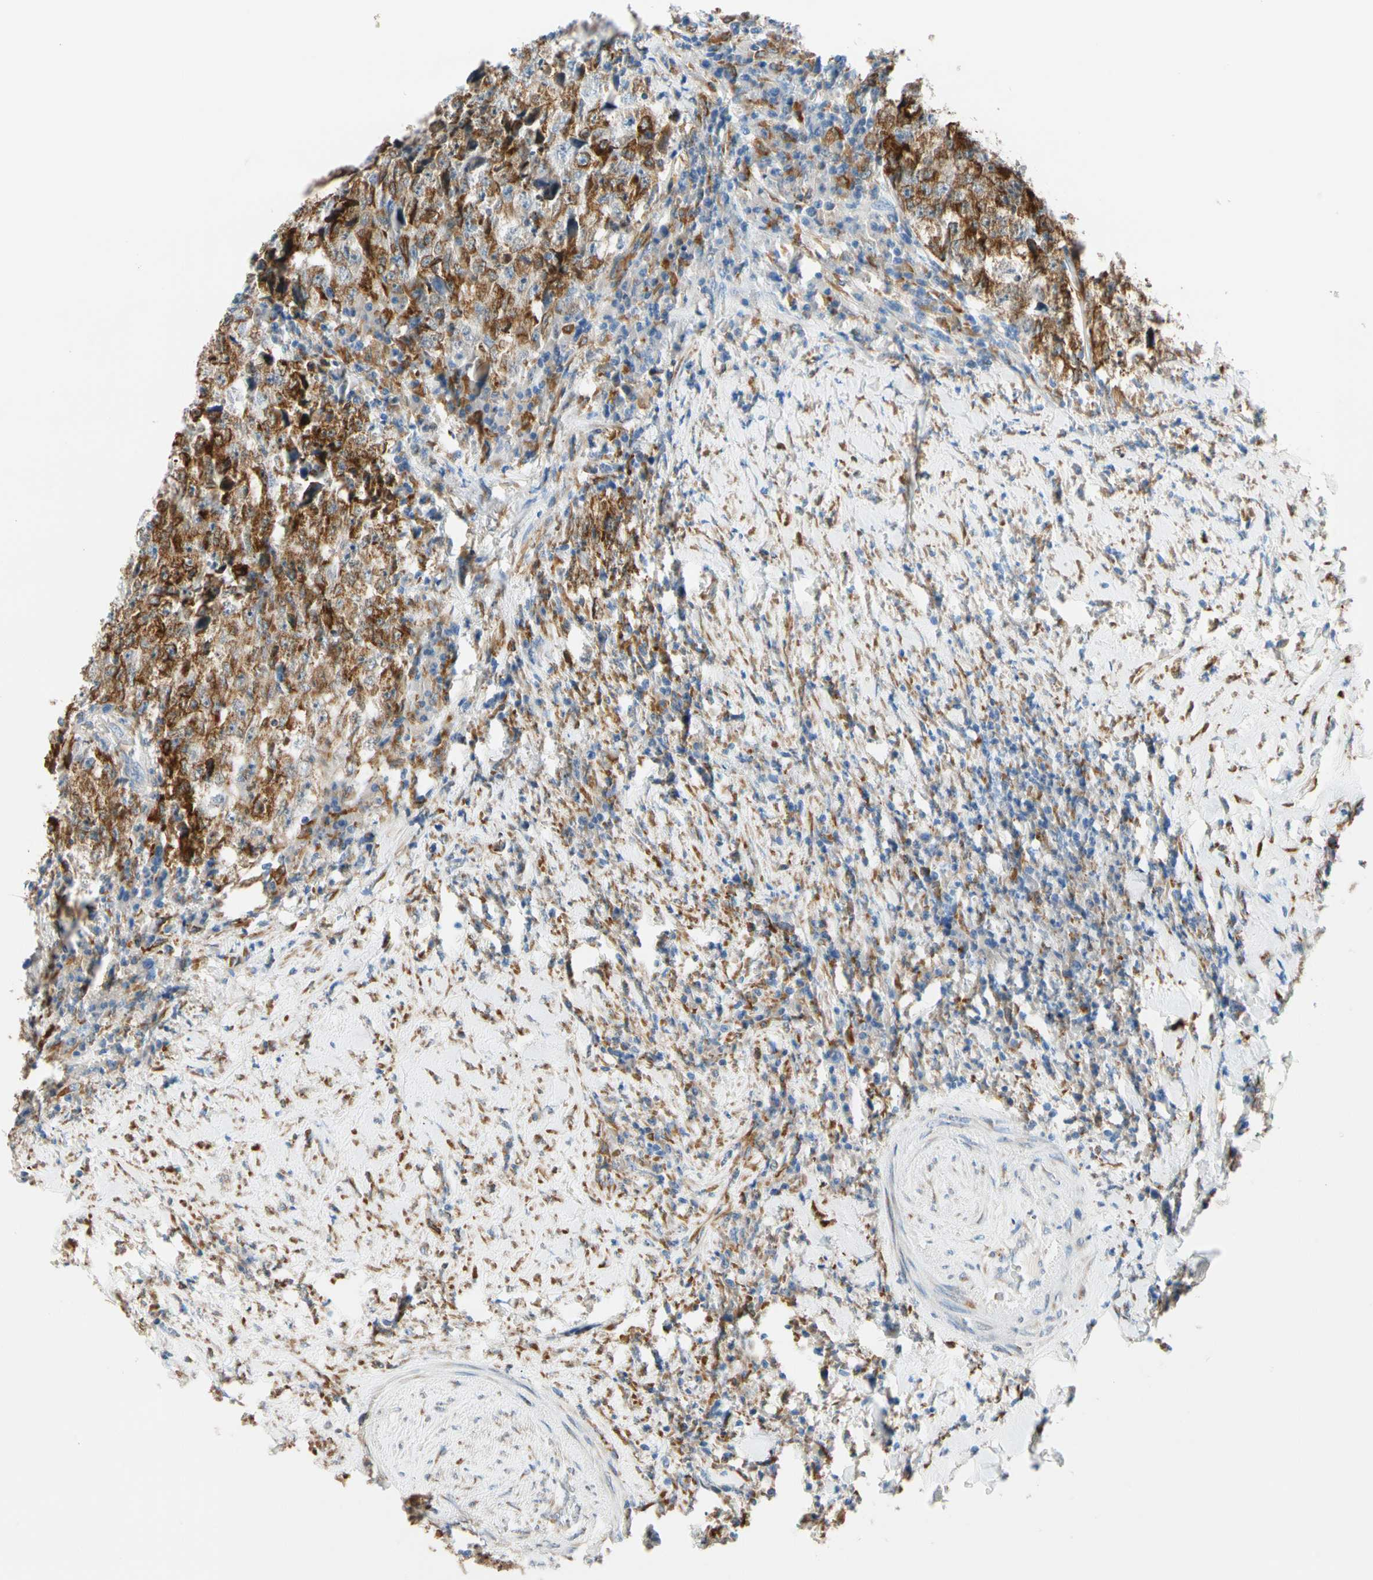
{"staining": {"intensity": "moderate", "quantity": "25%-75%", "location": "cytoplasmic/membranous"}, "tissue": "testis cancer", "cell_type": "Tumor cells", "image_type": "cancer", "snomed": [{"axis": "morphology", "description": "Necrosis, NOS"}, {"axis": "morphology", "description": "Carcinoma, Embryonal, NOS"}, {"axis": "topography", "description": "Testis"}], "caption": "Immunohistochemical staining of embryonal carcinoma (testis) reveals moderate cytoplasmic/membranous protein staining in approximately 25%-75% of tumor cells.", "gene": "LRPAP1", "patient": {"sex": "male", "age": 19}}